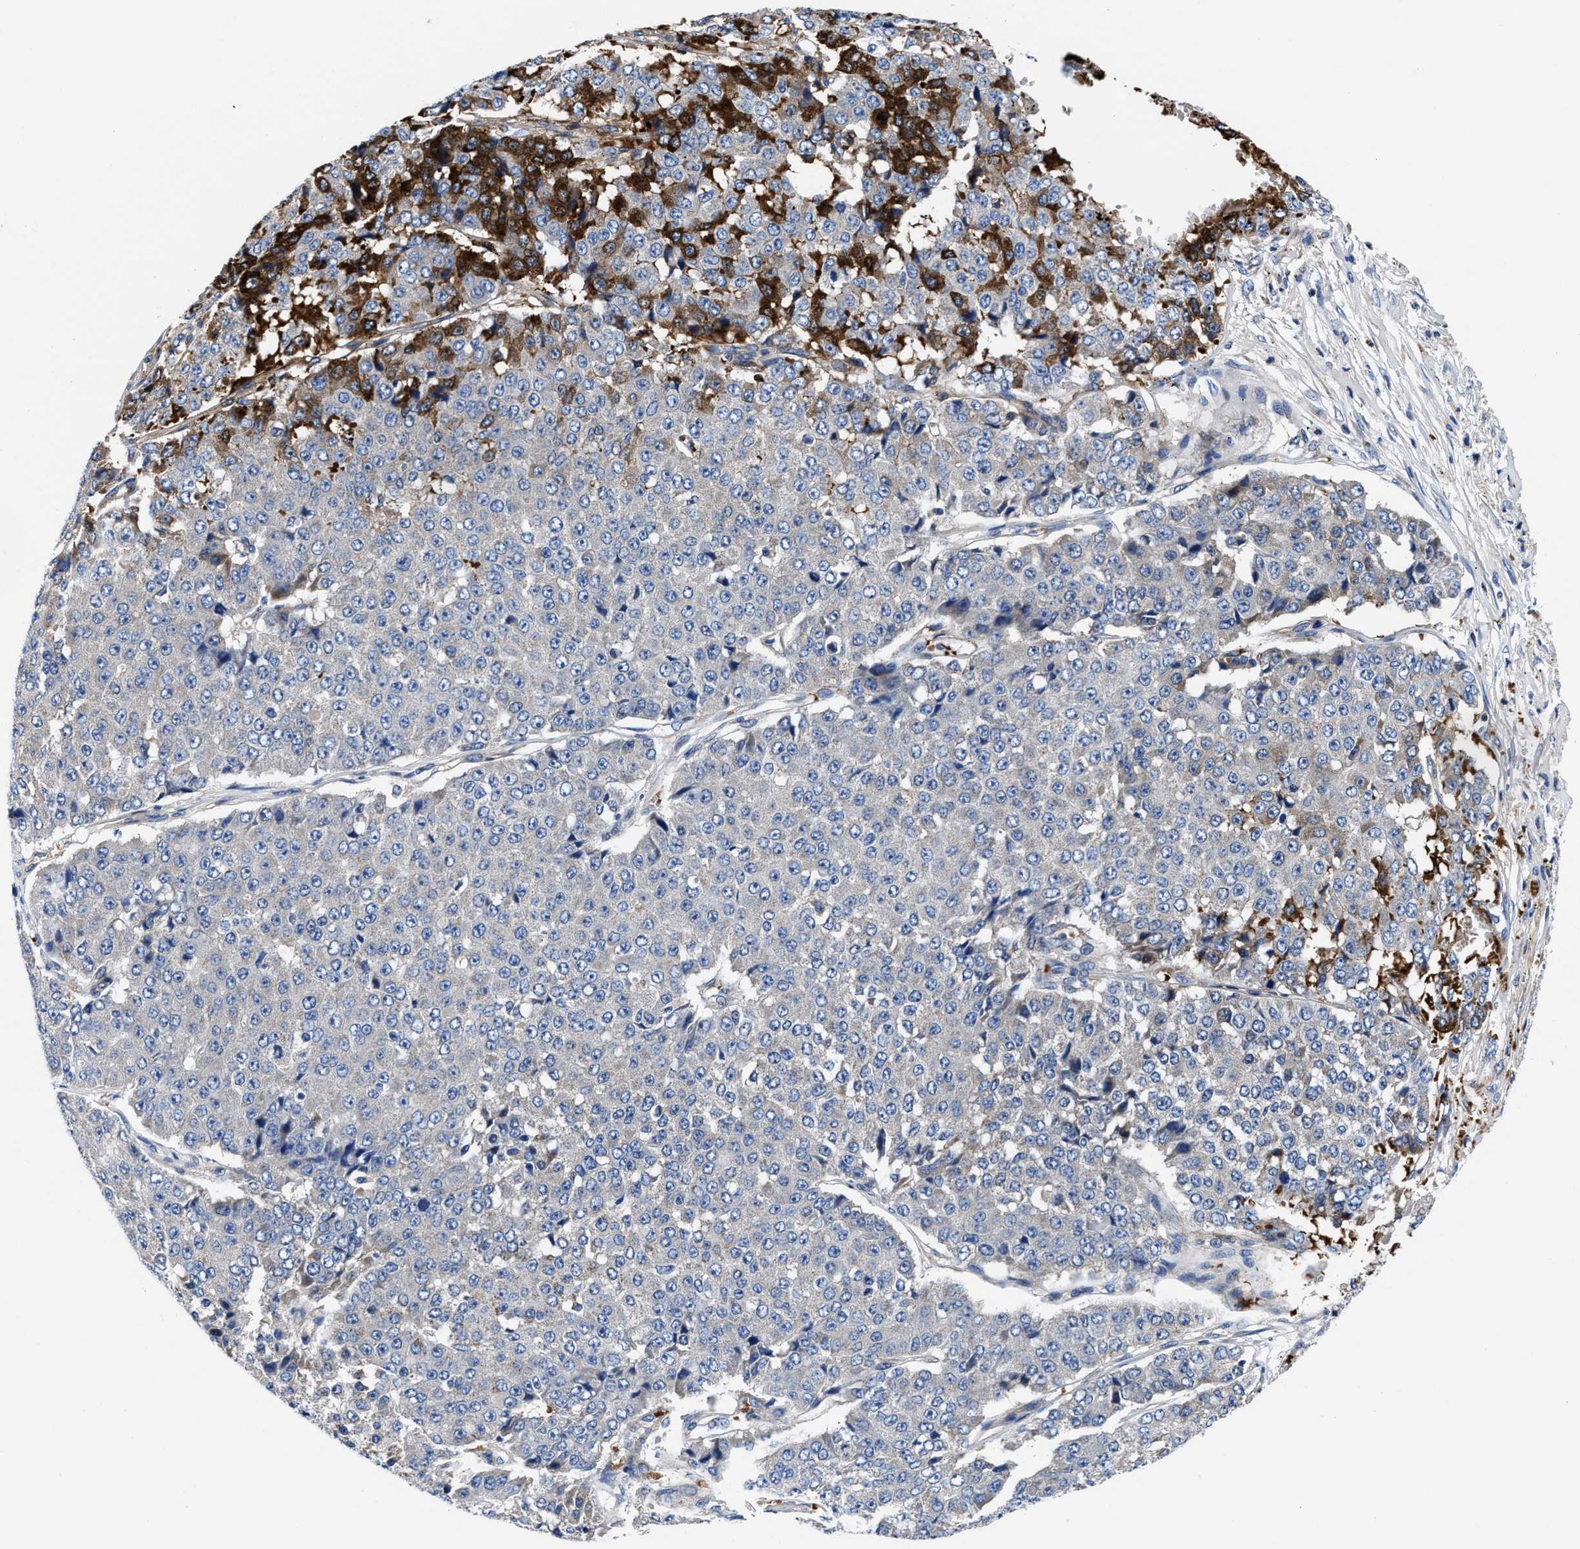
{"staining": {"intensity": "moderate", "quantity": "<25%", "location": "cytoplasmic/membranous"}, "tissue": "pancreatic cancer", "cell_type": "Tumor cells", "image_type": "cancer", "snomed": [{"axis": "morphology", "description": "Adenocarcinoma, NOS"}, {"axis": "topography", "description": "Pancreas"}], "caption": "The image exhibits a brown stain indicating the presence of a protein in the cytoplasmic/membranous of tumor cells in pancreatic cancer (adenocarcinoma).", "gene": "PHLPP1", "patient": {"sex": "male", "age": 50}}